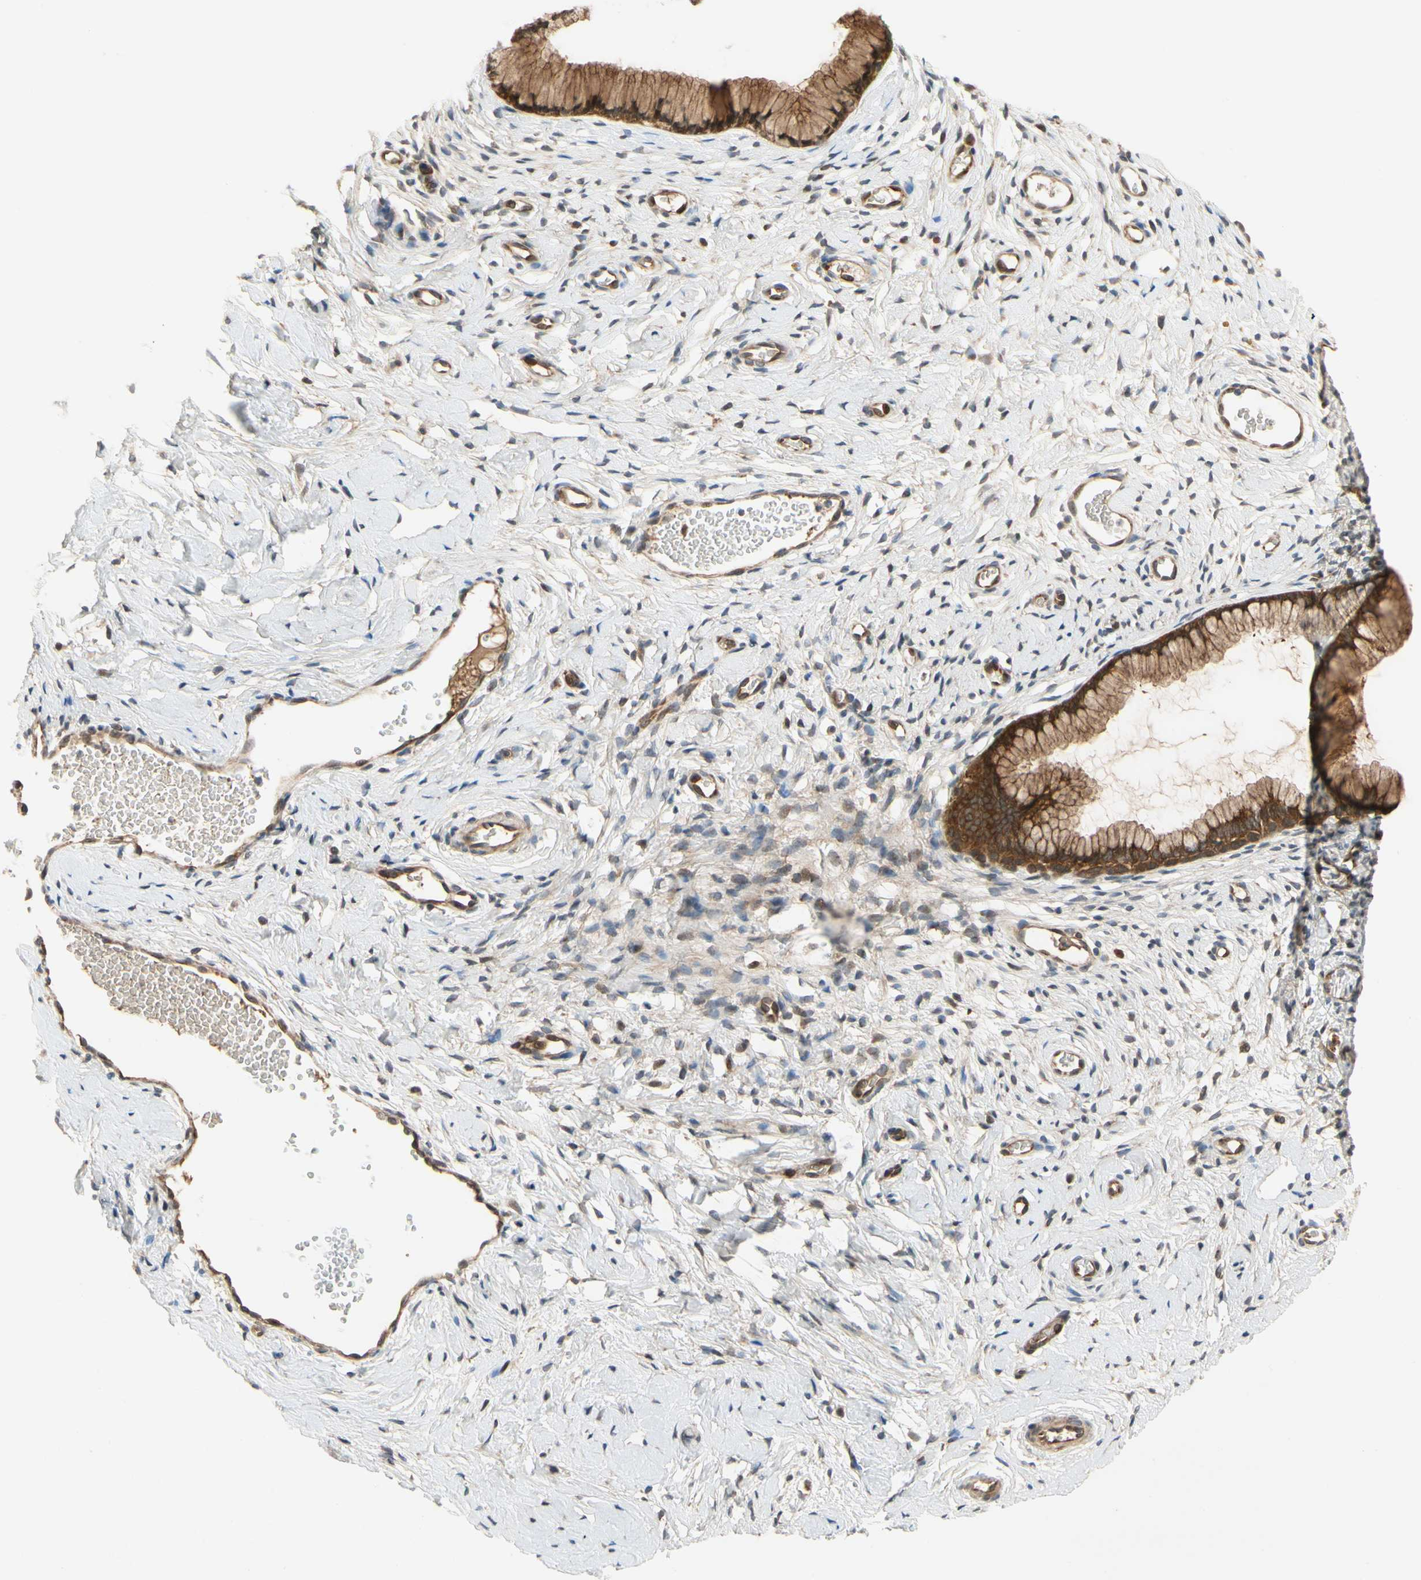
{"staining": {"intensity": "strong", "quantity": ">75%", "location": "cytoplasmic/membranous"}, "tissue": "cervix", "cell_type": "Glandular cells", "image_type": "normal", "snomed": [{"axis": "morphology", "description": "Normal tissue, NOS"}, {"axis": "topography", "description": "Cervix"}], "caption": "High-power microscopy captured an IHC micrograph of normal cervix, revealing strong cytoplasmic/membranous positivity in approximately >75% of glandular cells.", "gene": "TDRP", "patient": {"sex": "female", "age": 65}}